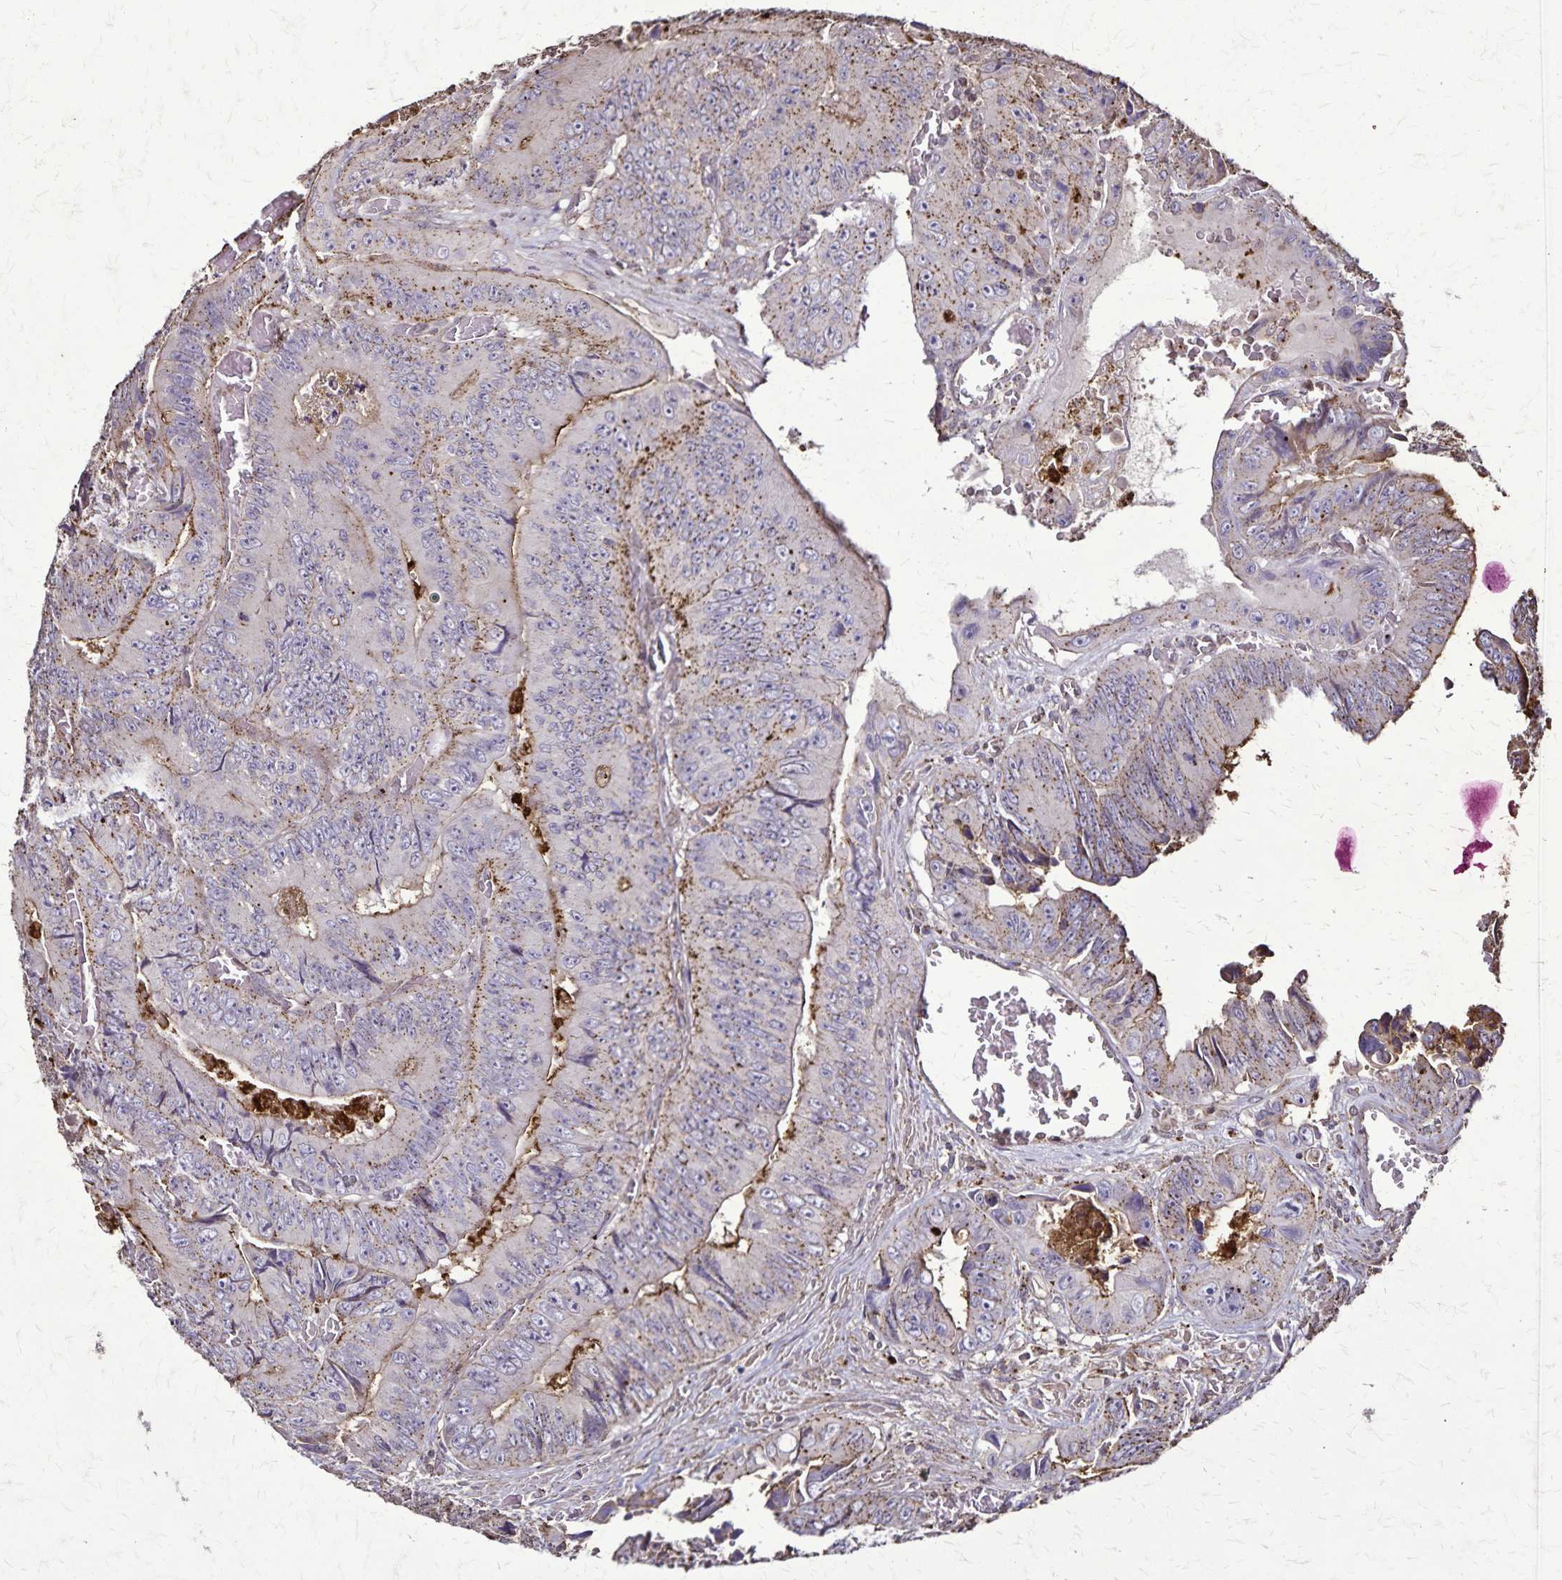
{"staining": {"intensity": "moderate", "quantity": "25%-75%", "location": "cytoplasmic/membranous"}, "tissue": "colorectal cancer", "cell_type": "Tumor cells", "image_type": "cancer", "snomed": [{"axis": "morphology", "description": "Adenocarcinoma, NOS"}, {"axis": "topography", "description": "Colon"}], "caption": "Immunohistochemical staining of human colorectal cancer shows medium levels of moderate cytoplasmic/membranous positivity in approximately 25%-75% of tumor cells. (DAB (3,3'-diaminobenzidine) = brown stain, brightfield microscopy at high magnification).", "gene": "CHMP1B", "patient": {"sex": "female", "age": 84}}